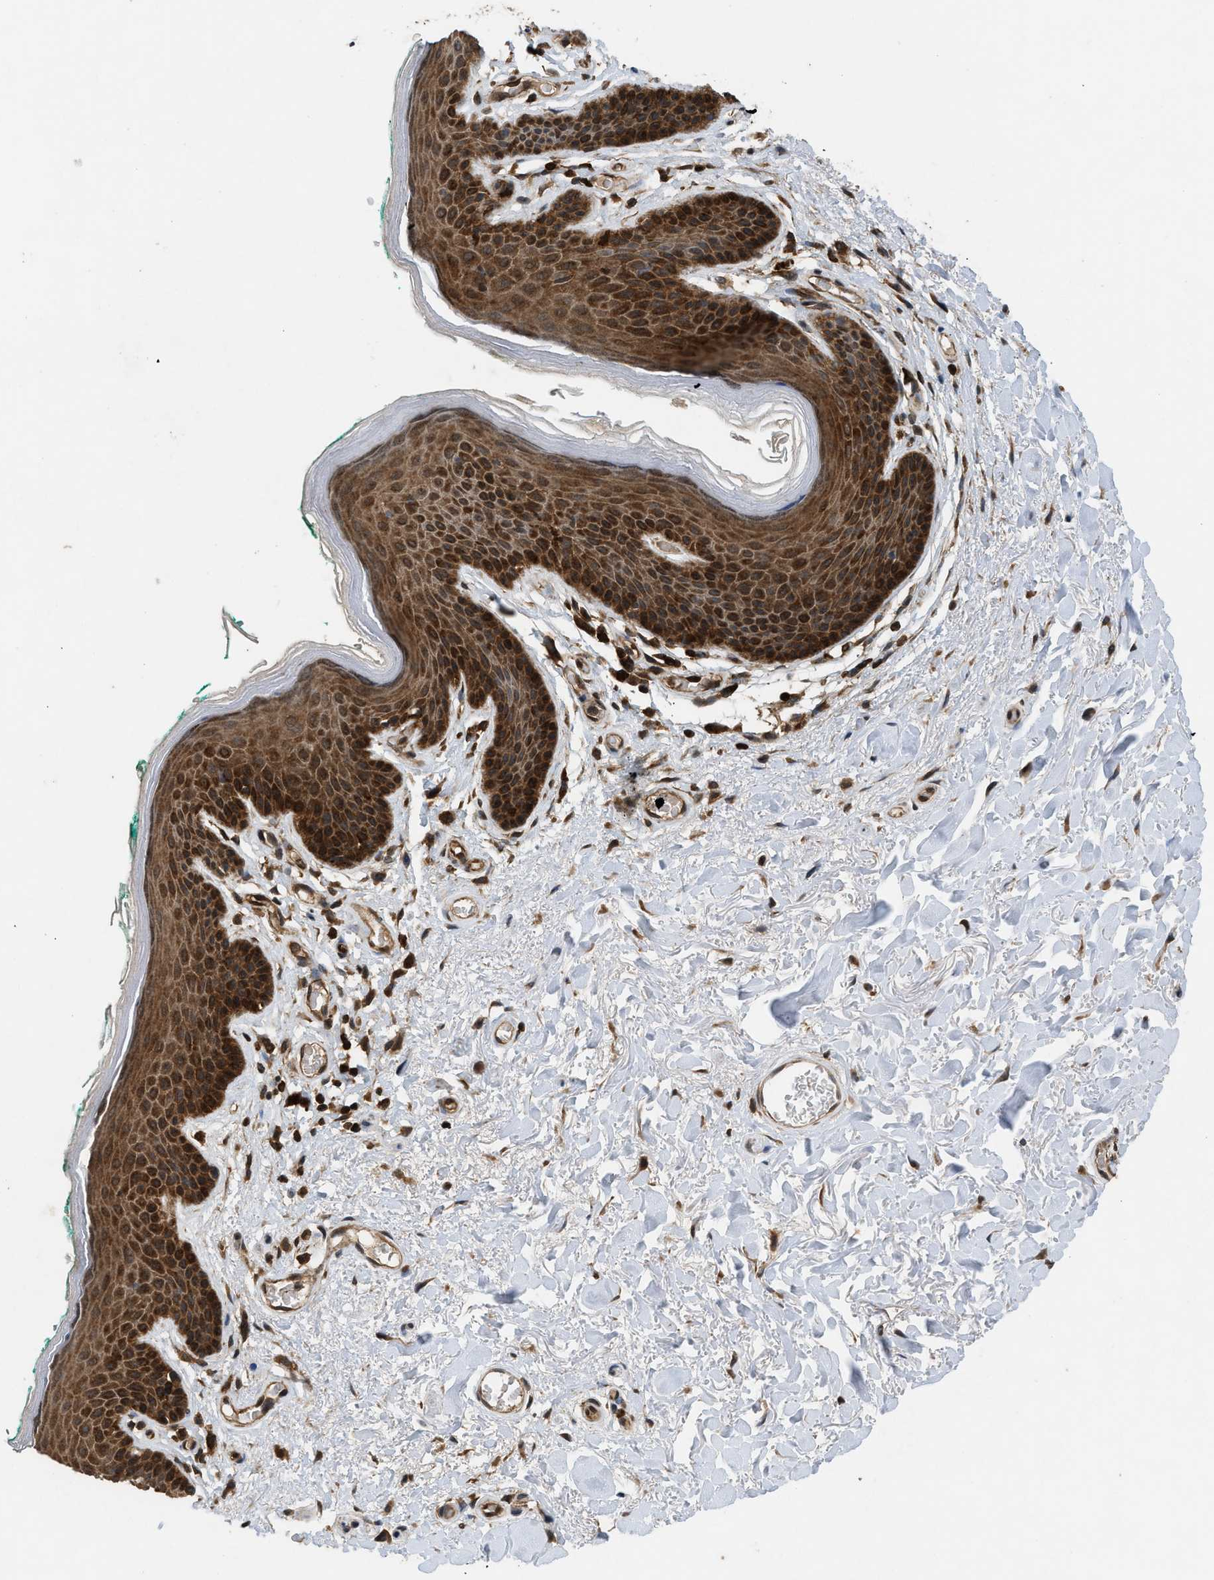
{"staining": {"intensity": "strong", "quantity": ">75%", "location": "cytoplasmic/membranous"}, "tissue": "skin", "cell_type": "Epidermal cells", "image_type": "normal", "snomed": [{"axis": "morphology", "description": "Normal tissue, NOS"}, {"axis": "topography", "description": "Anal"}], "caption": "Epidermal cells demonstrate strong cytoplasmic/membranous staining in about >75% of cells in unremarkable skin.", "gene": "OXSR1", "patient": {"sex": "male", "age": 74}}